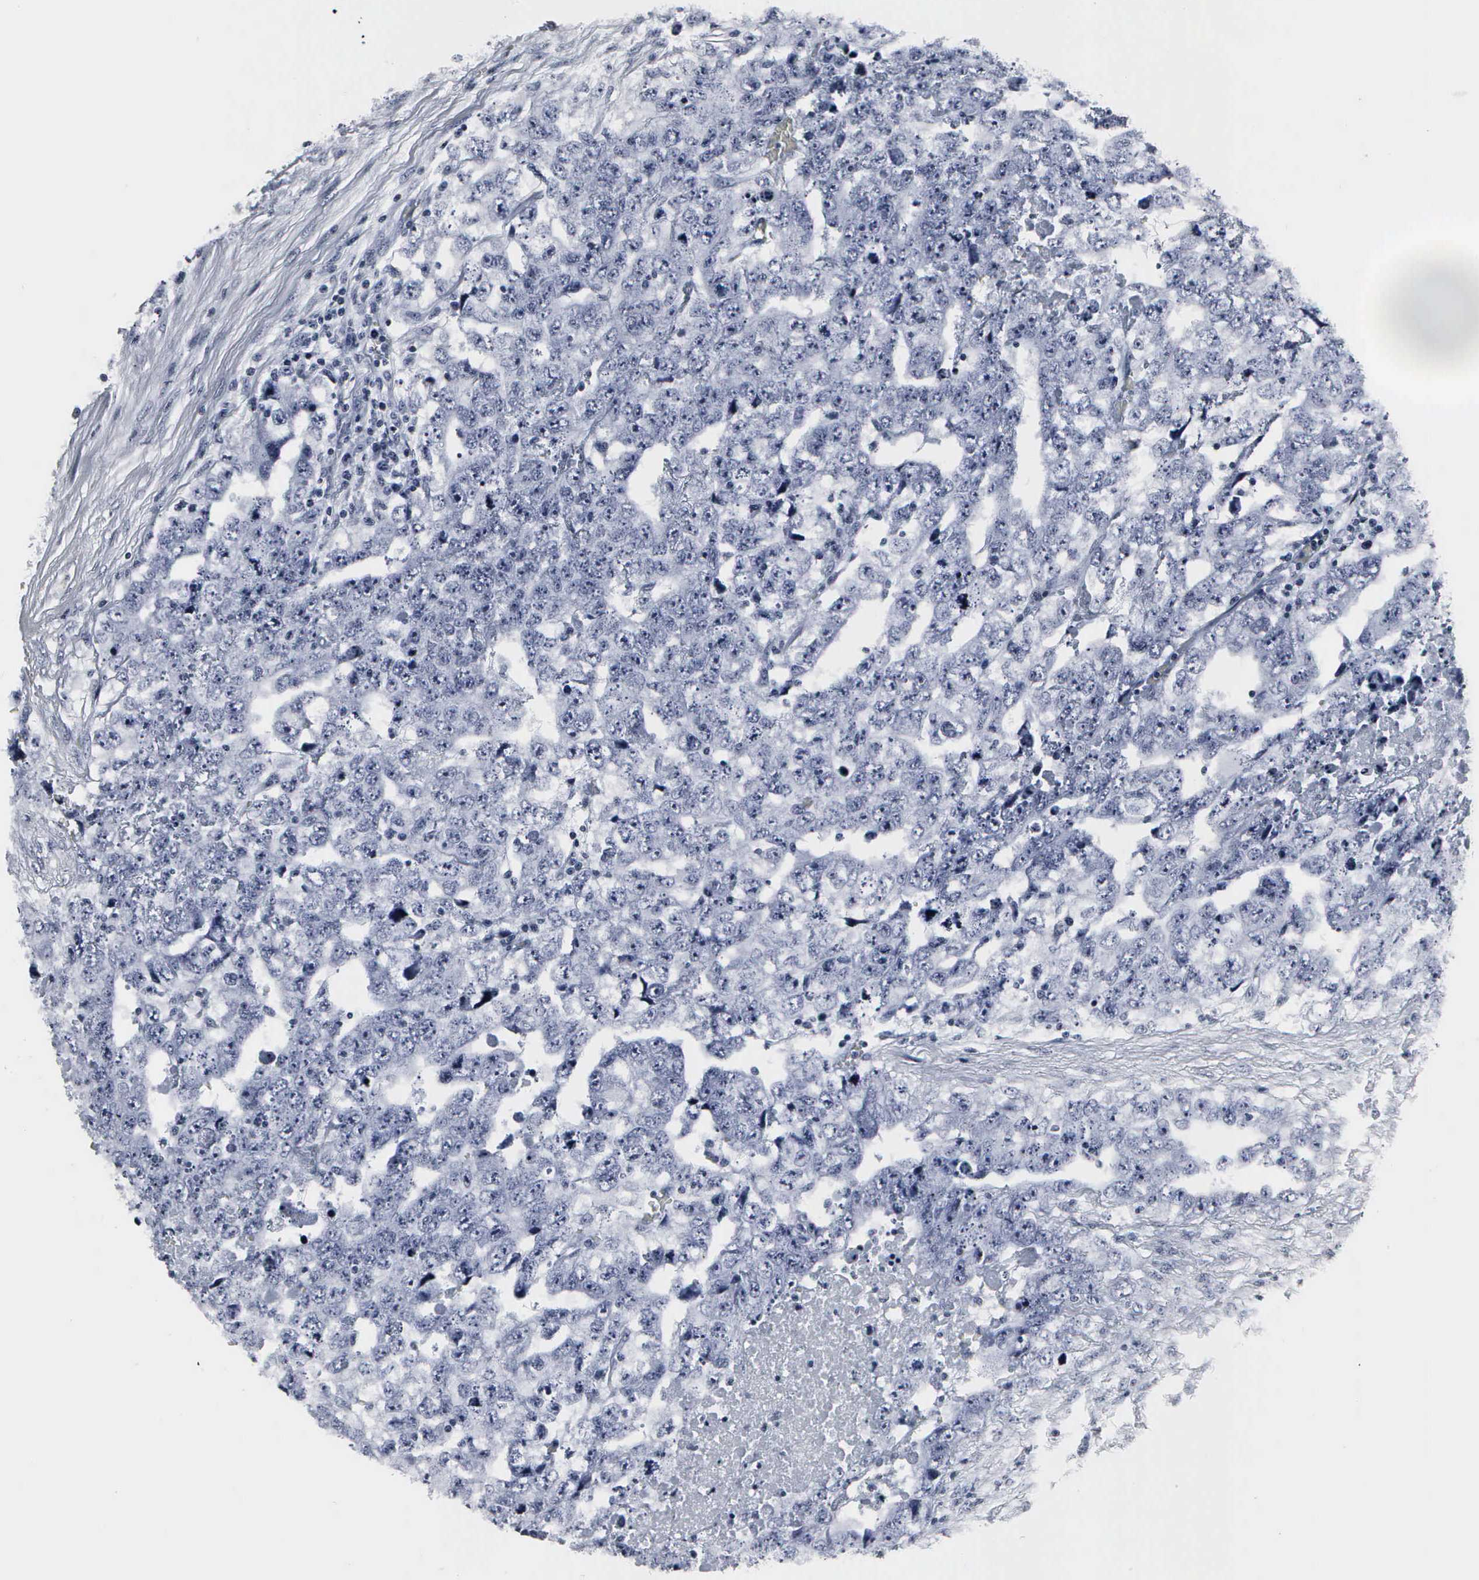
{"staining": {"intensity": "negative", "quantity": "none", "location": "none"}, "tissue": "testis cancer", "cell_type": "Tumor cells", "image_type": "cancer", "snomed": [{"axis": "morphology", "description": "Carcinoma, Embryonal, NOS"}, {"axis": "topography", "description": "Testis"}], "caption": "Immunohistochemistry of testis cancer (embryonal carcinoma) shows no positivity in tumor cells.", "gene": "DGCR2", "patient": {"sex": "male", "age": 36}}